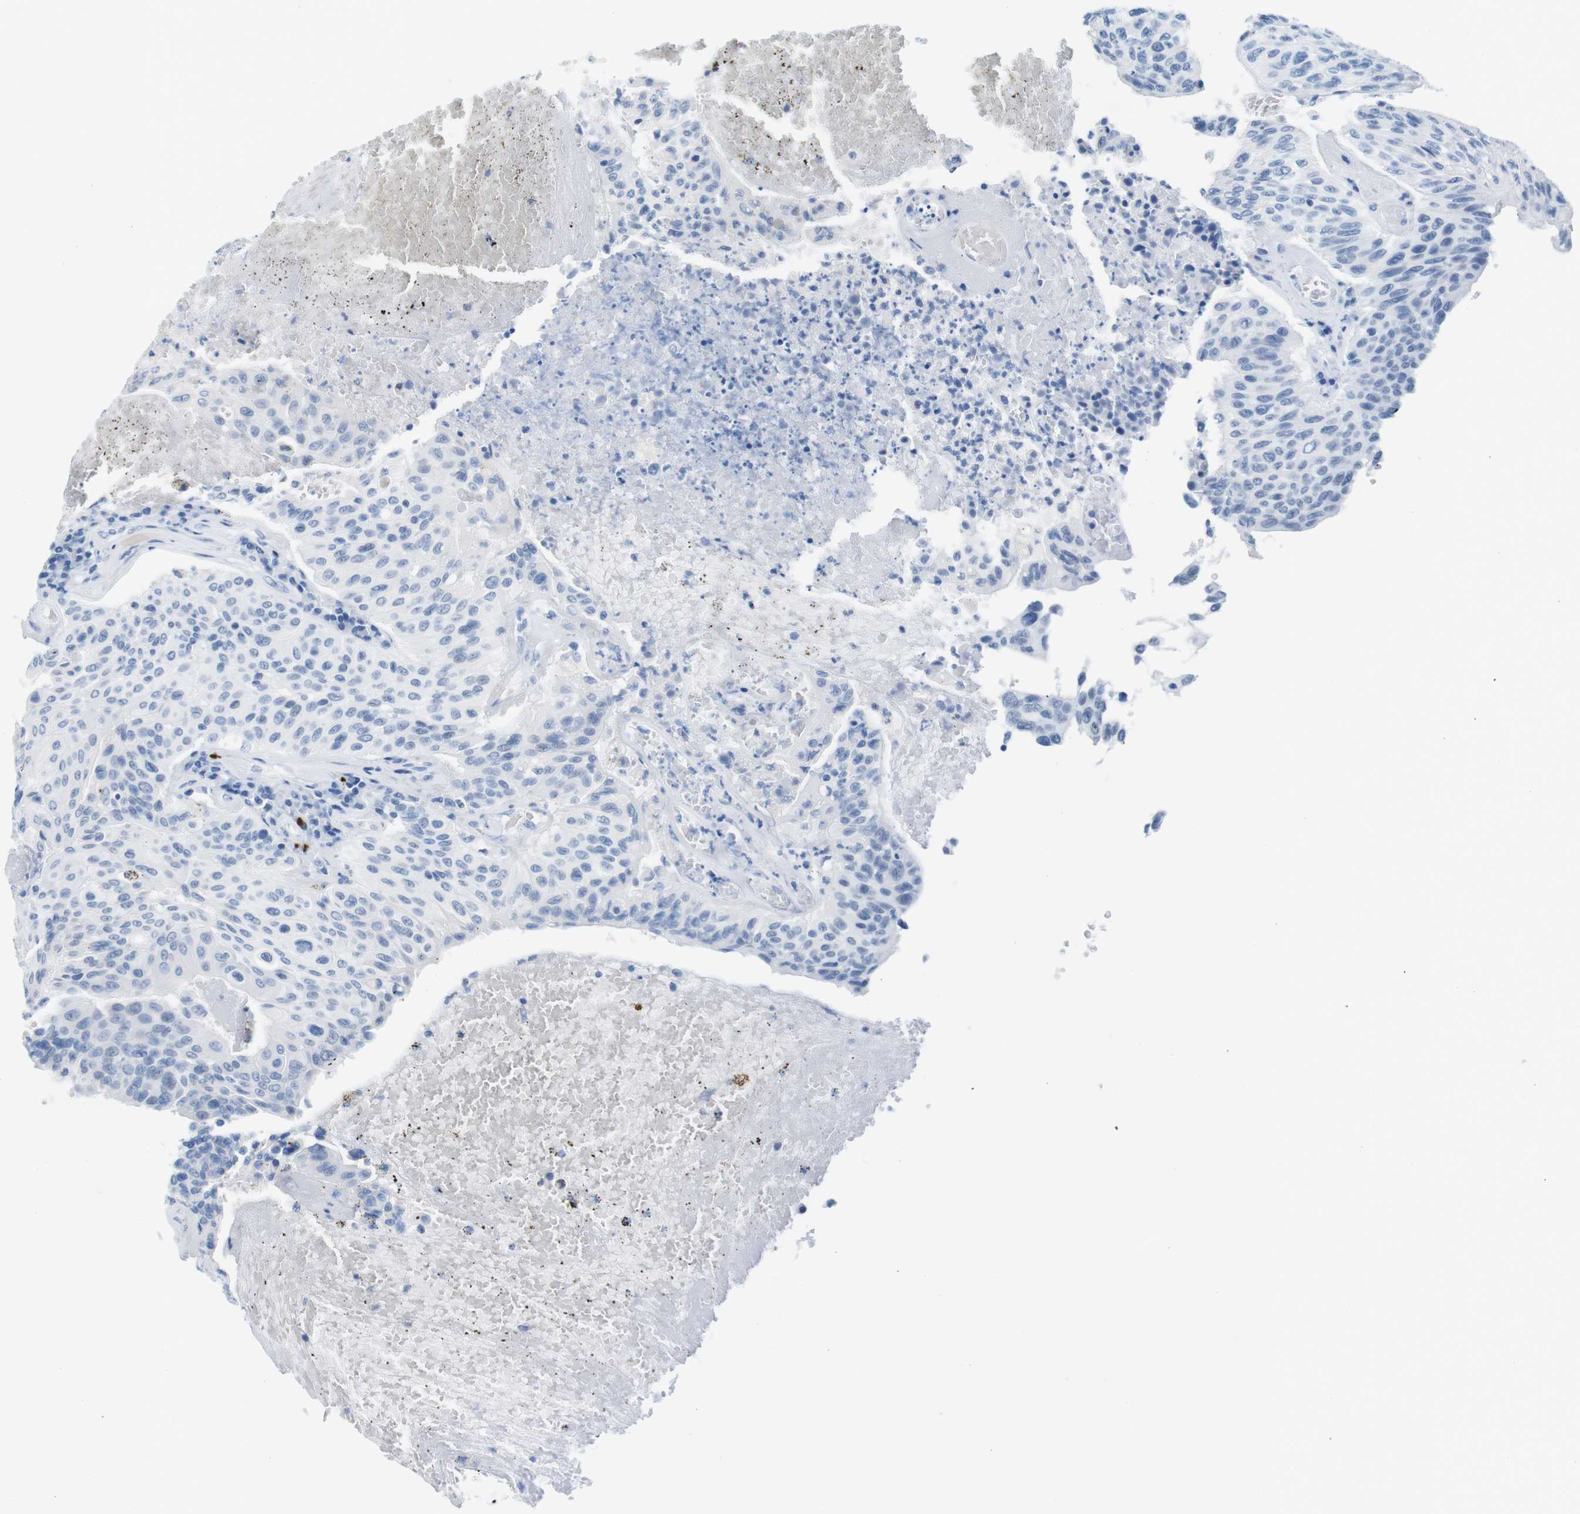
{"staining": {"intensity": "negative", "quantity": "none", "location": "none"}, "tissue": "urothelial cancer", "cell_type": "Tumor cells", "image_type": "cancer", "snomed": [{"axis": "morphology", "description": "Urothelial carcinoma, High grade"}, {"axis": "topography", "description": "Urinary bladder"}], "caption": "Immunohistochemistry (IHC) image of neoplastic tissue: human urothelial carcinoma (high-grade) stained with DAB (3,3'-diaminobenzidine) shows no significant protein positivity in tumor cells.", "gene": "OPN1SW", "patient": {"sex": "male", "age": 66}}